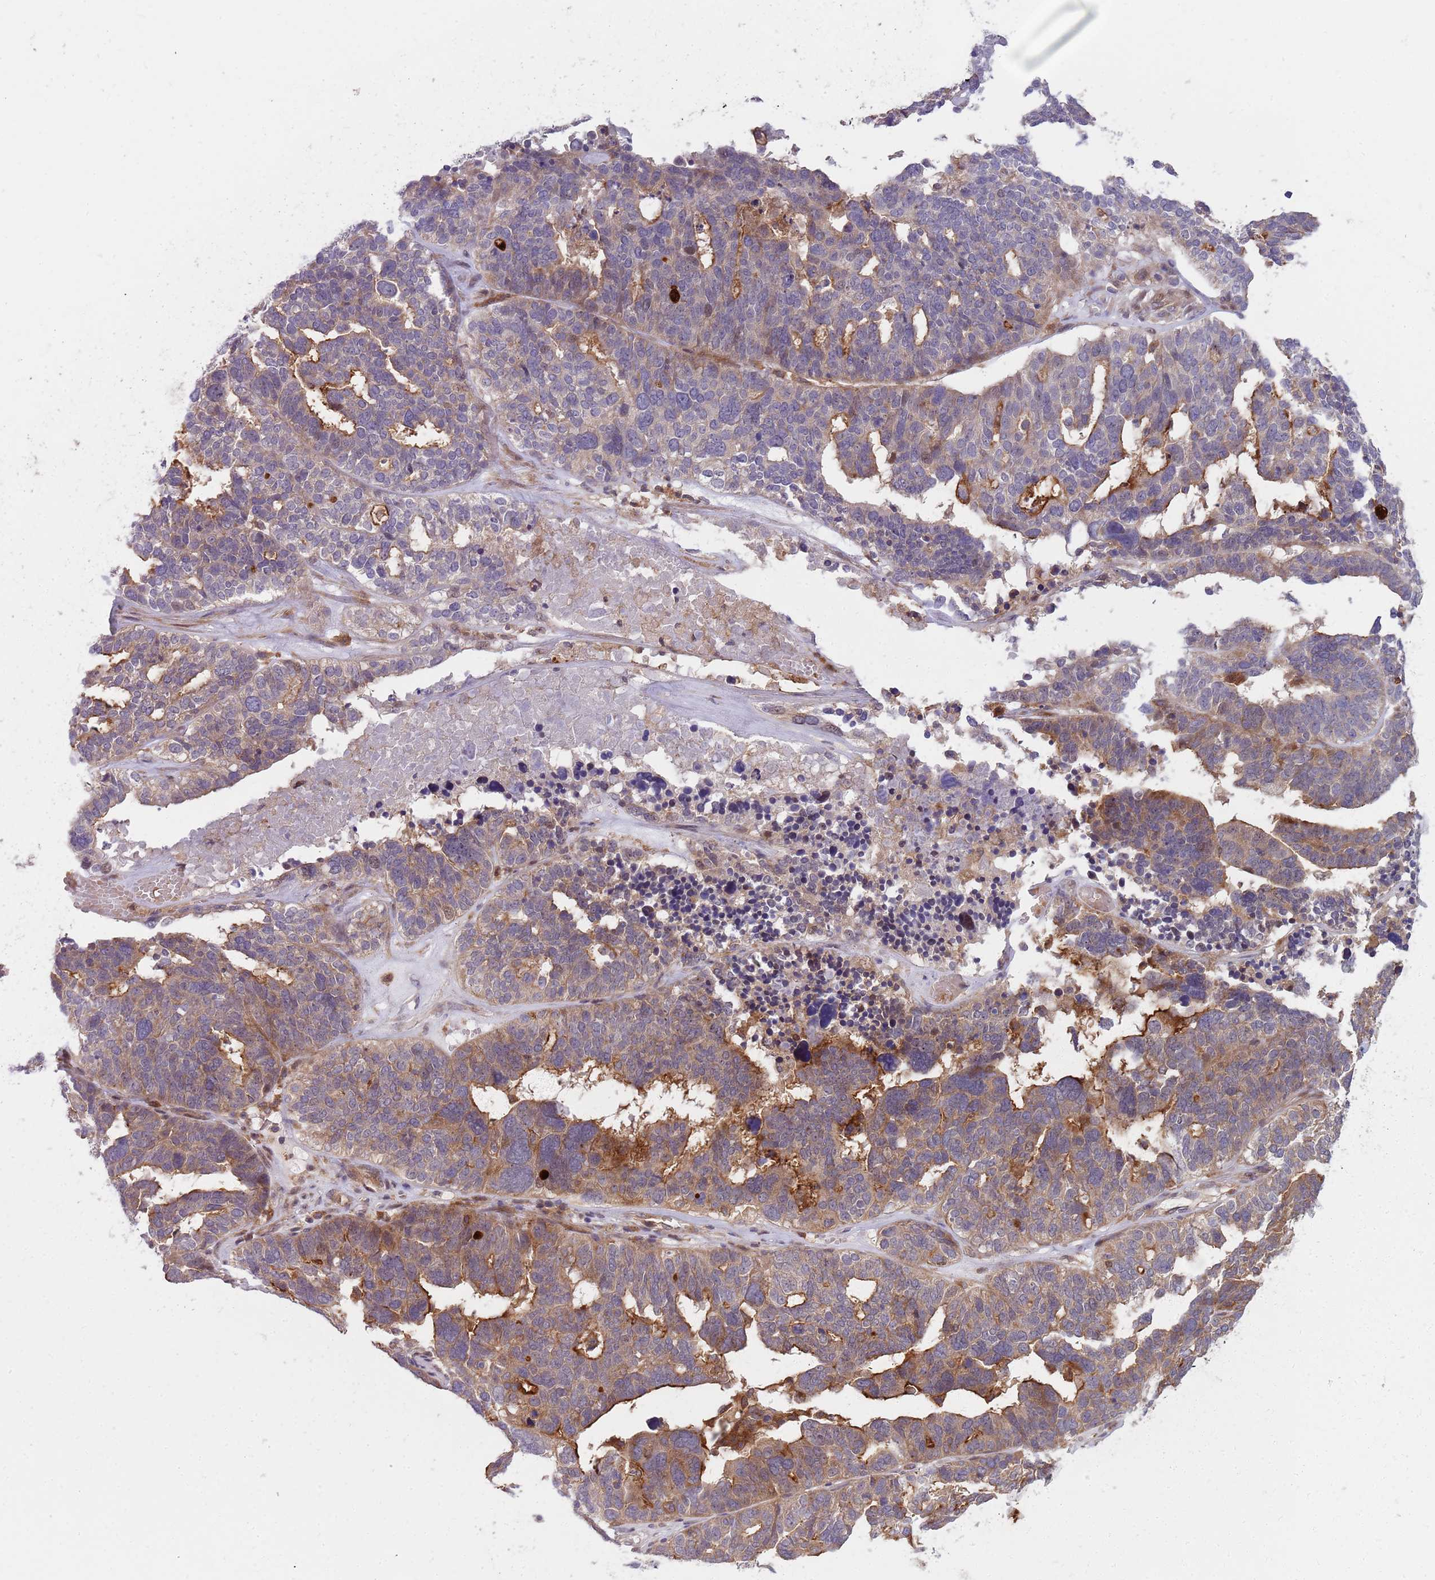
{"staining": {"intensity": "weak", "quantity": "<25%", "location": "cytoplasmic/membranous"}, "tissue": "ovarian cancer", "cell_type": "Tumor cells", "image_type": "cancer", "snomed": [{"axis": "morphology", "description": "Cystadenocarcinoma, serous, NOS"}, {"axis": "topography", "description": "Ovary"}], "caption": "This histopathology image is of ovarian serous cystadenocarcinoma stained with immunohistochemistry (IHC) to label a protein in brown with the nuclei are counter-stained blue. There is no positivity in tumor cells. The staining was performed using DAB to visualize the protein expression in brown, while the nuclei were stained in blue with hematoxylin (Magnification: 20x).", "gene": "GGA1", "patient": {"sex": "female", "age": 59}}